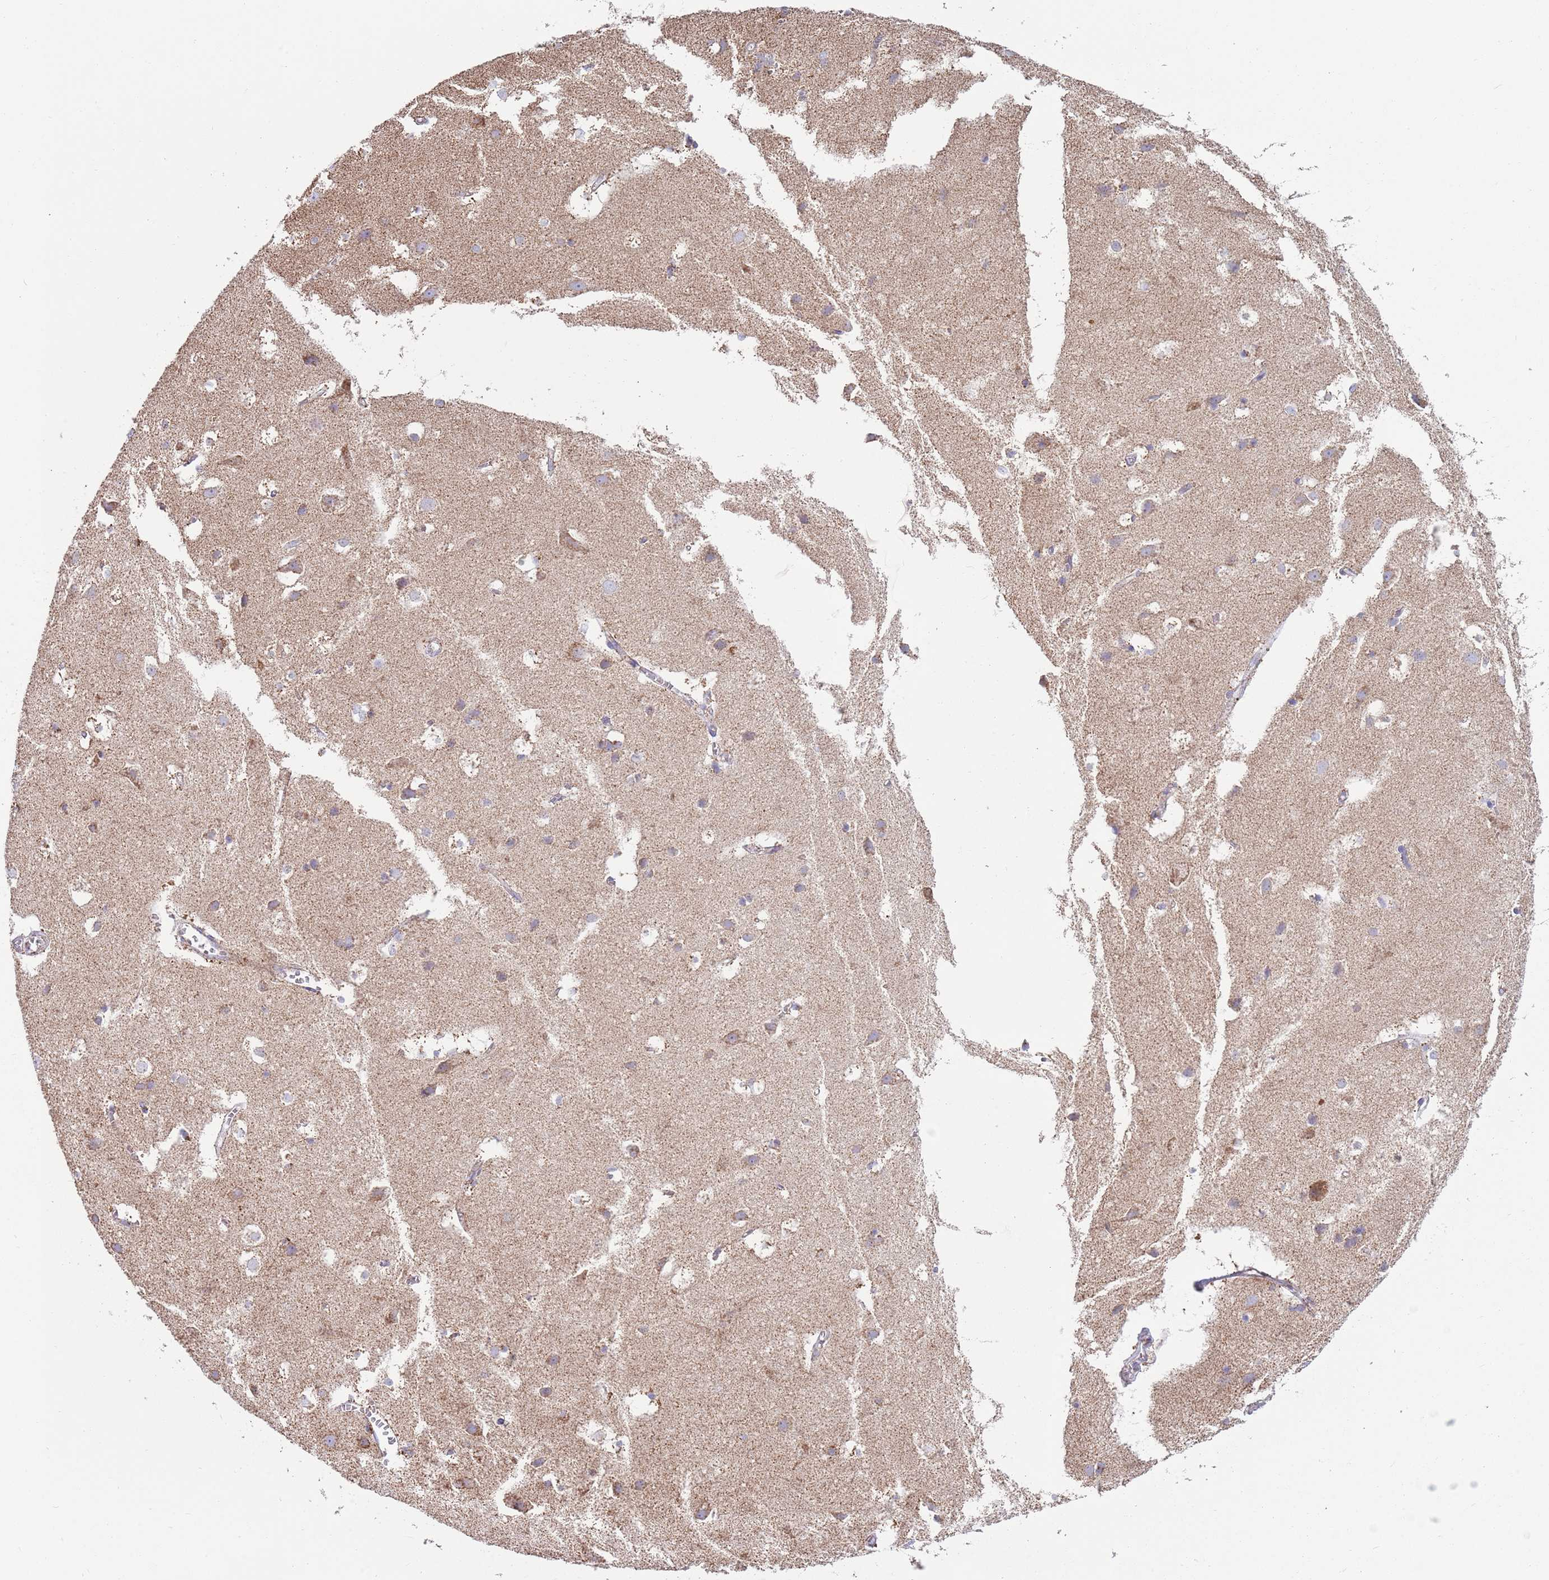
{"staining": {"intensity": "weak", "quantity": ">75%", "location": "cytoplasmic/membranous"}, "tissue": "cerebral cortex", "cell_type": "Endothelial cells", "image_type": "normal", "snomed": [{"axis": "morphology", "description": "Normal tissue, NOS"}, {"axis": "topography", "description": "Cerebral cortex"}], "caption": "This is a histology image of IHC staining of normal cerebral cortex, which shows weak positivity in the cytoplasmic/membranous of endothelial cells.", "gene": "TTLL1", "patient": {"sex": "male", "age": 54}}